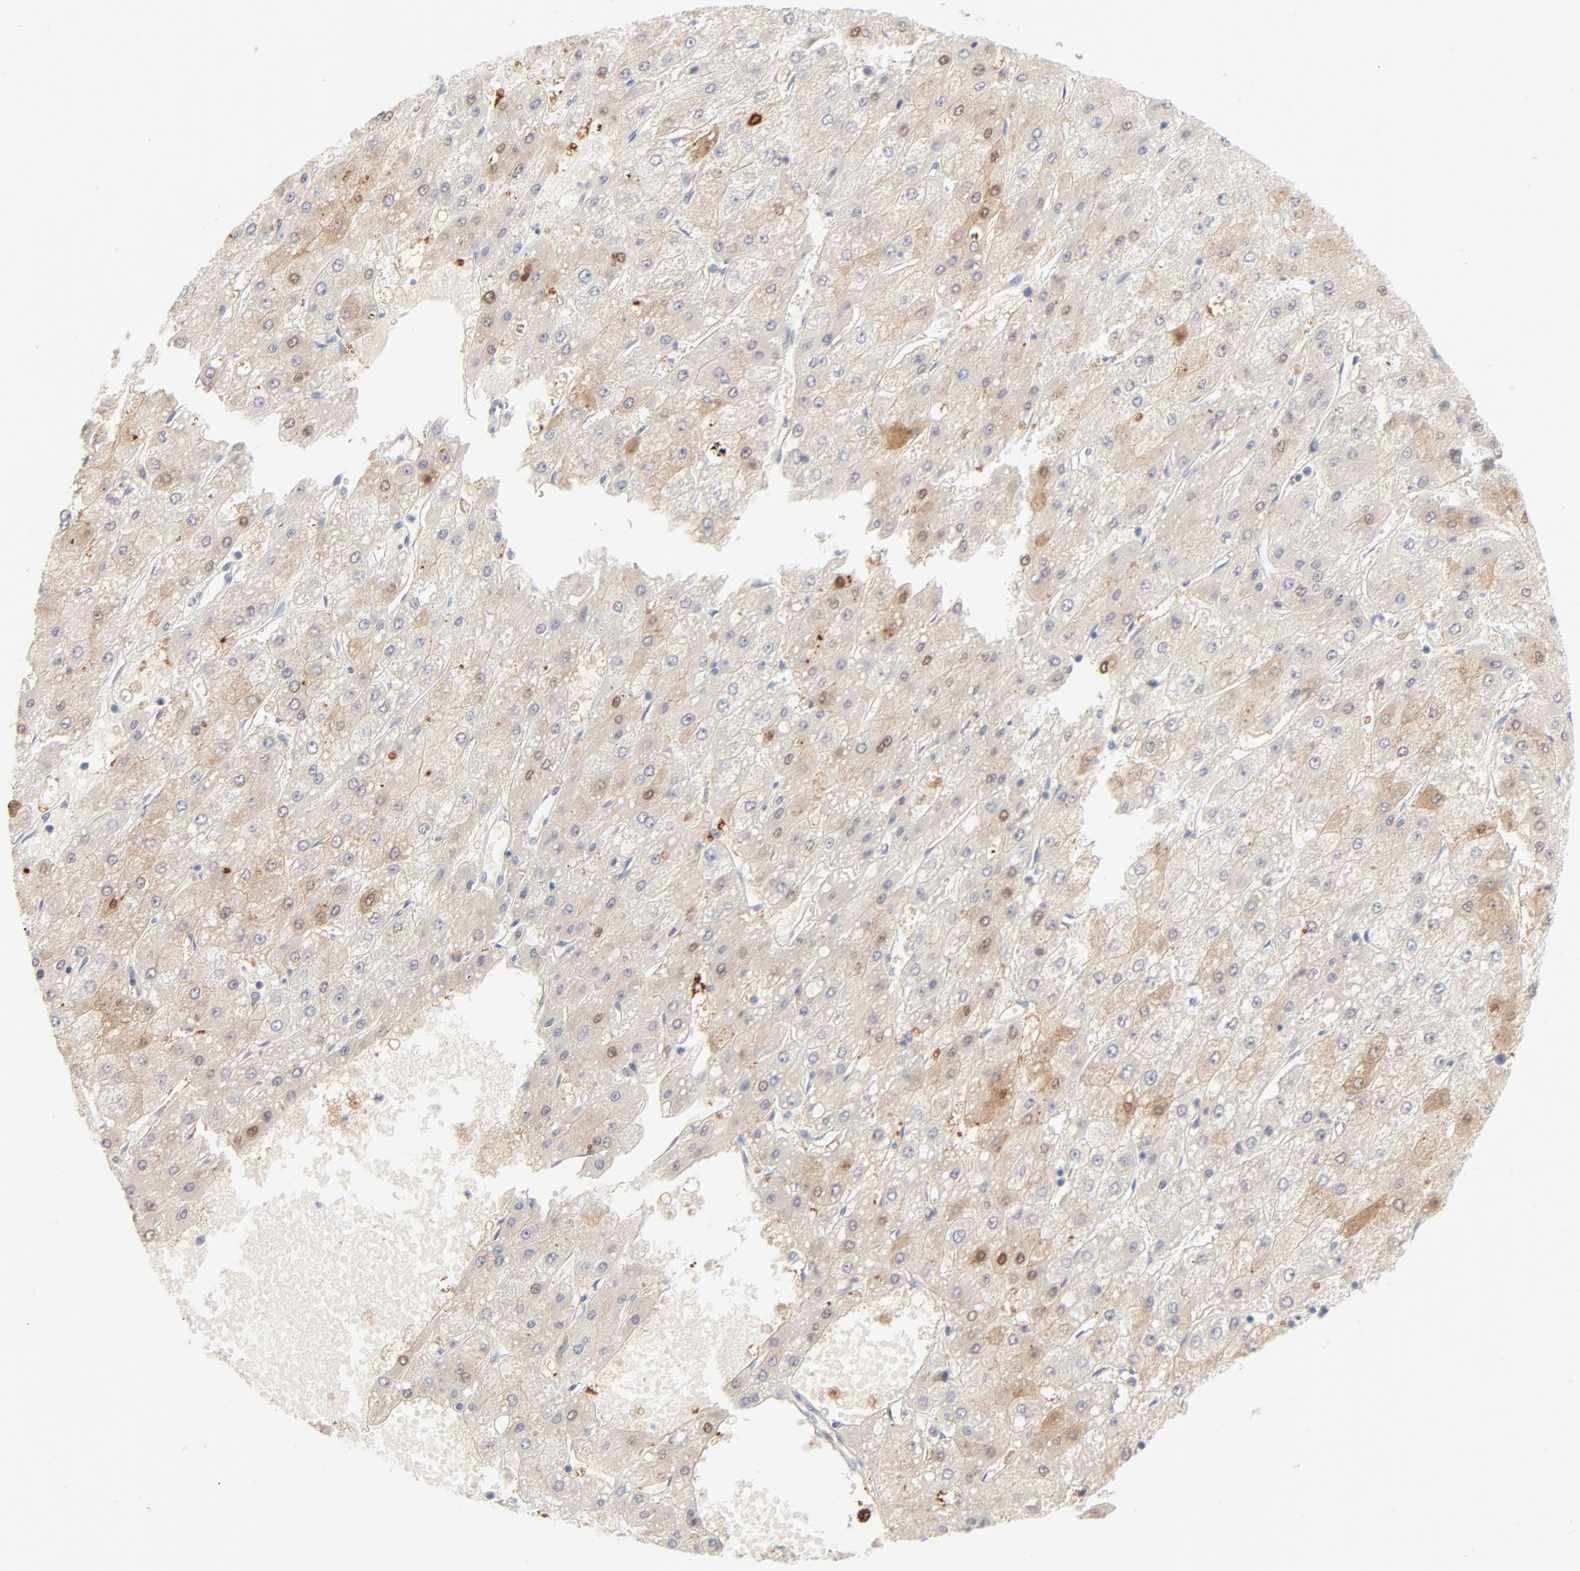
{"staining": {"intensity": "moderate", "quantity": ">75%", "location": "cytoplasmic/membranous,nuclear"}, "tissue": "liver cancer", "cell_type": "Tumor cells", "image_type": "cancer", "snomed": [{"axis": "morphology", "description": "Carcinoma, Hepatocellular, NOS"}, {"axis": "topography", "description": "Liver"}], "caption": "A medium amount of moderate cytoplasmic/membranous and nuclear positivity is seen in approximately >75% of tumor cells in liver cancer tissue.", "gene": "ONECUT1", "patient": {"sex": "female", "age": 52}}